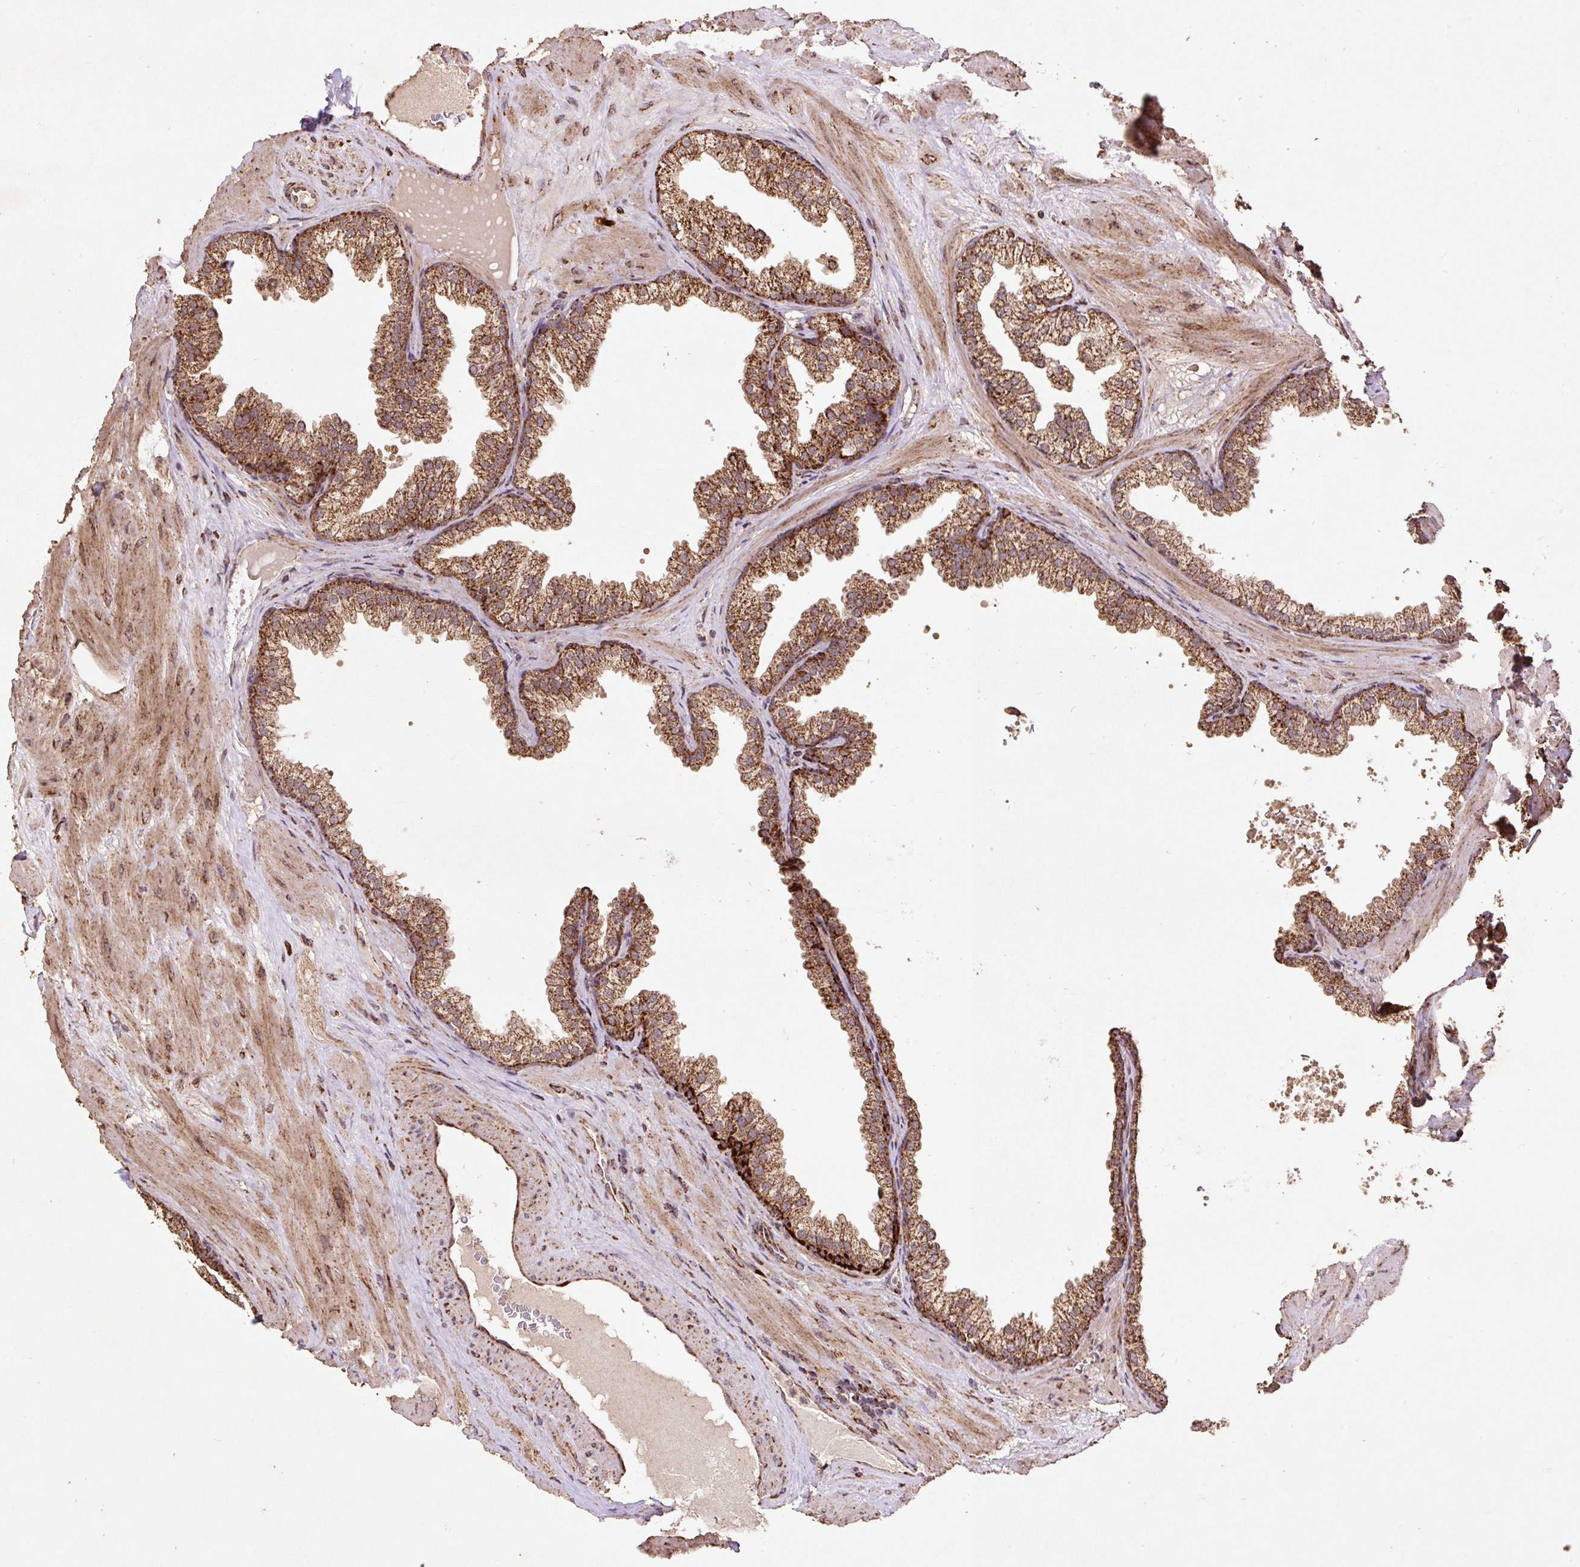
{"staining": {"intensity": "moderate", "quantity": ">75%", "location": "cytoplasmic/membranous"}, "tissue": "prostate", "cell_type": "Glandular cells", "image_type": "normal", "snomed": [{"axis": "morphology", "description": "Normal tissue, NOS"}, {"axis": "topography", "description": "Prostate"}], "caption": "DAB immunohistochemical staining of benign human prostate reveals moderate cytoplasmic/membranous protein expression in about >75% of glandular cells. Using DAB (brown) and hematoxylin (blue) stains, captured at high magnification using brightfield microscopy.", "gene": "ATP5F1A", "patient": {"sex": "male", "age": 37}}